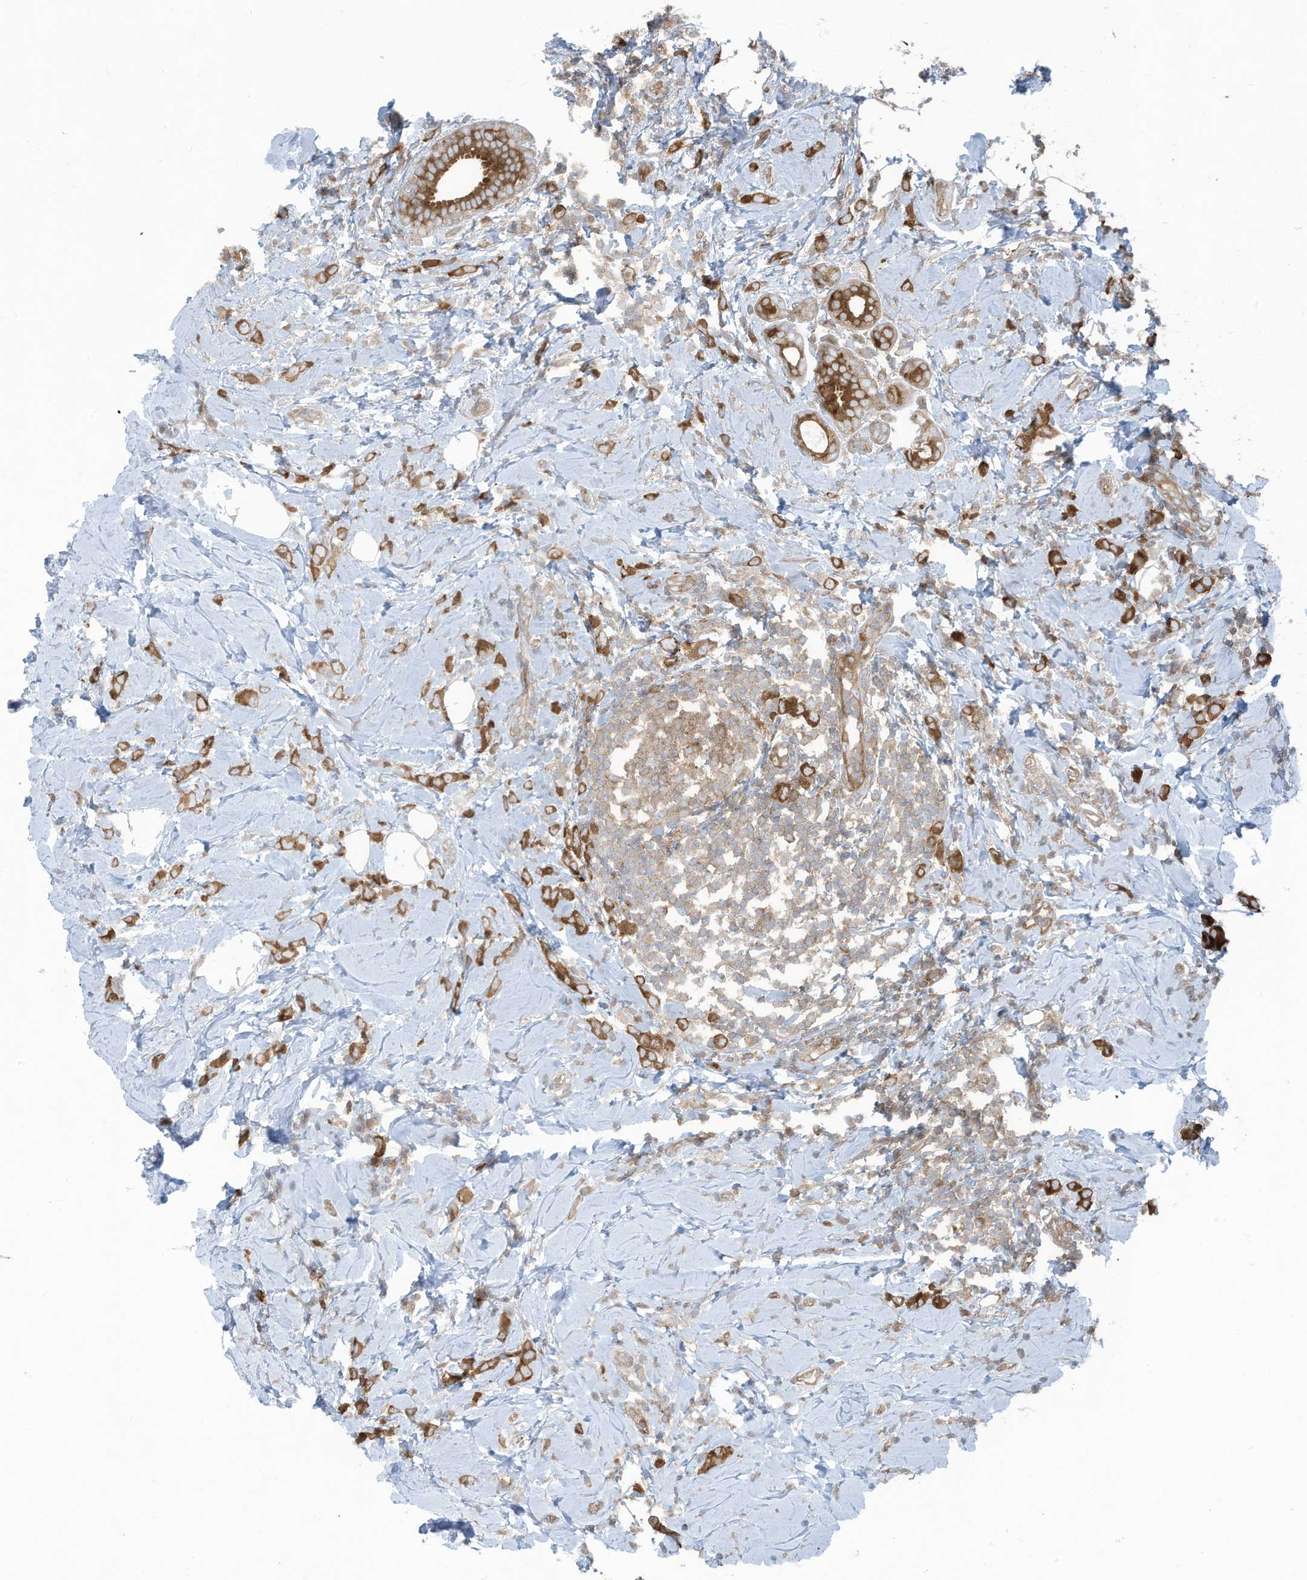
{"staining": {"intensity": "moderate", "quantity": ">75%", "location": "cytoplasmic/membranous"}, "tissue": "breast cancer", "cell_type": "Tumor cells", "image_type": "cancer", "snomed": [{"axis": "morphology", "description": "Lobular carcinoma"}, {"axis": "topography", "description": "Breast"}], "caption": "A medium amount of moderate cytoplasmic/membranous expression is identified in about >75% of tumor cells in lobular carcinoma (breast) tissue.", "gene": "OLA1", "patient": {"sex": "female", "age": 47}}